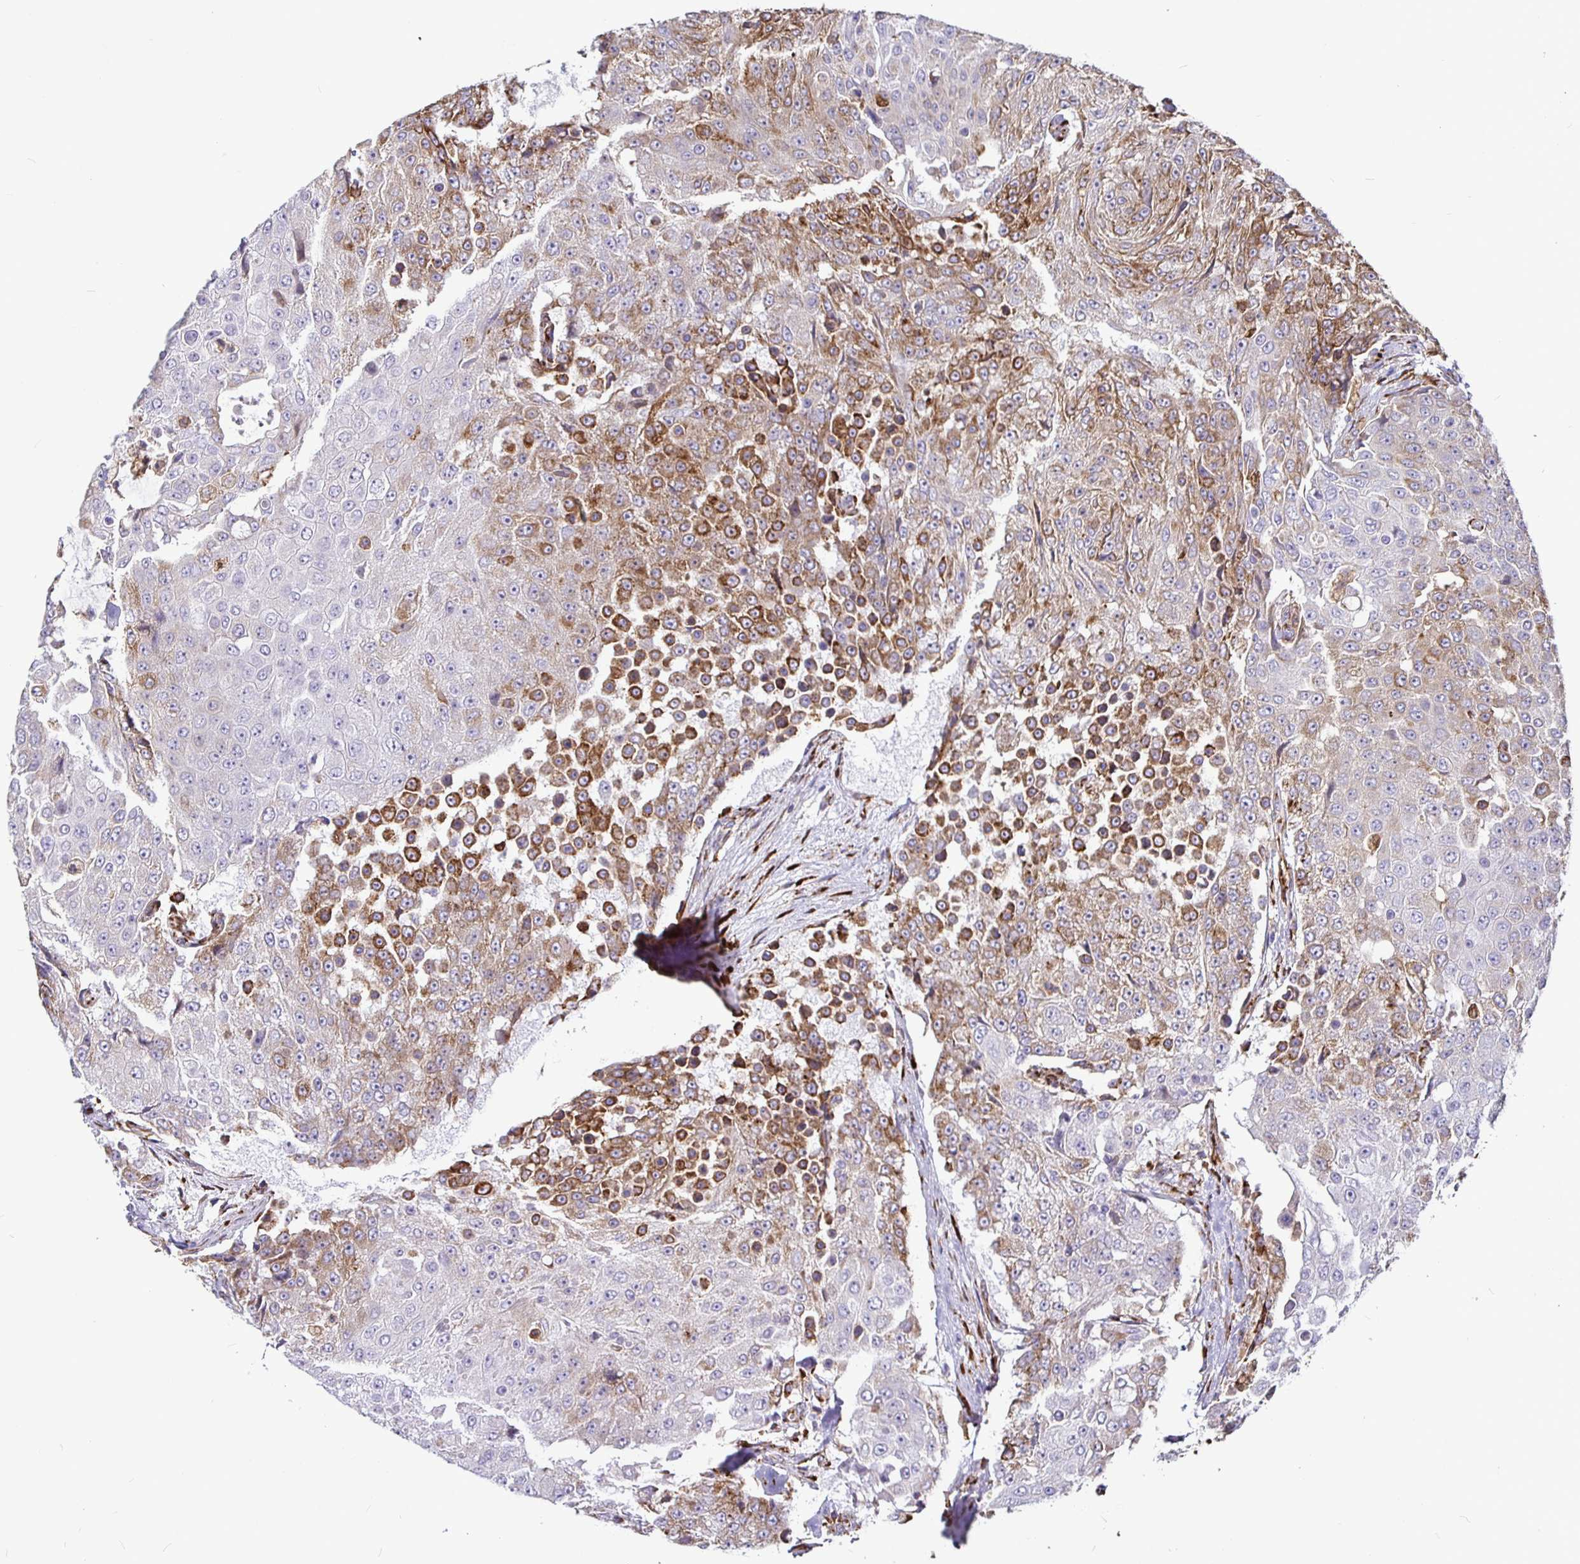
{"staining": {"intensity": "moderate", "quantity": "25%-75%", "location": "cytoplasmic/membranous"}, "tissue": "urothelial cancer", "cell_type": "Tumor cells", "image_type": "cancer", "snomed": [{"axis": "morphology", "description": "Urothelial carcinoma, High grade"}, {"axis": "topography", "description": "Urinary bladder"}], "caption": "Urothelial cancer stained for a protein (brown) demonstrates moderate cytoplasmic/membranous positive expression in about 25%-75% of tumor cells.", "gene": "P4HA2", "patient": {"sex": "female", "age": 63}}